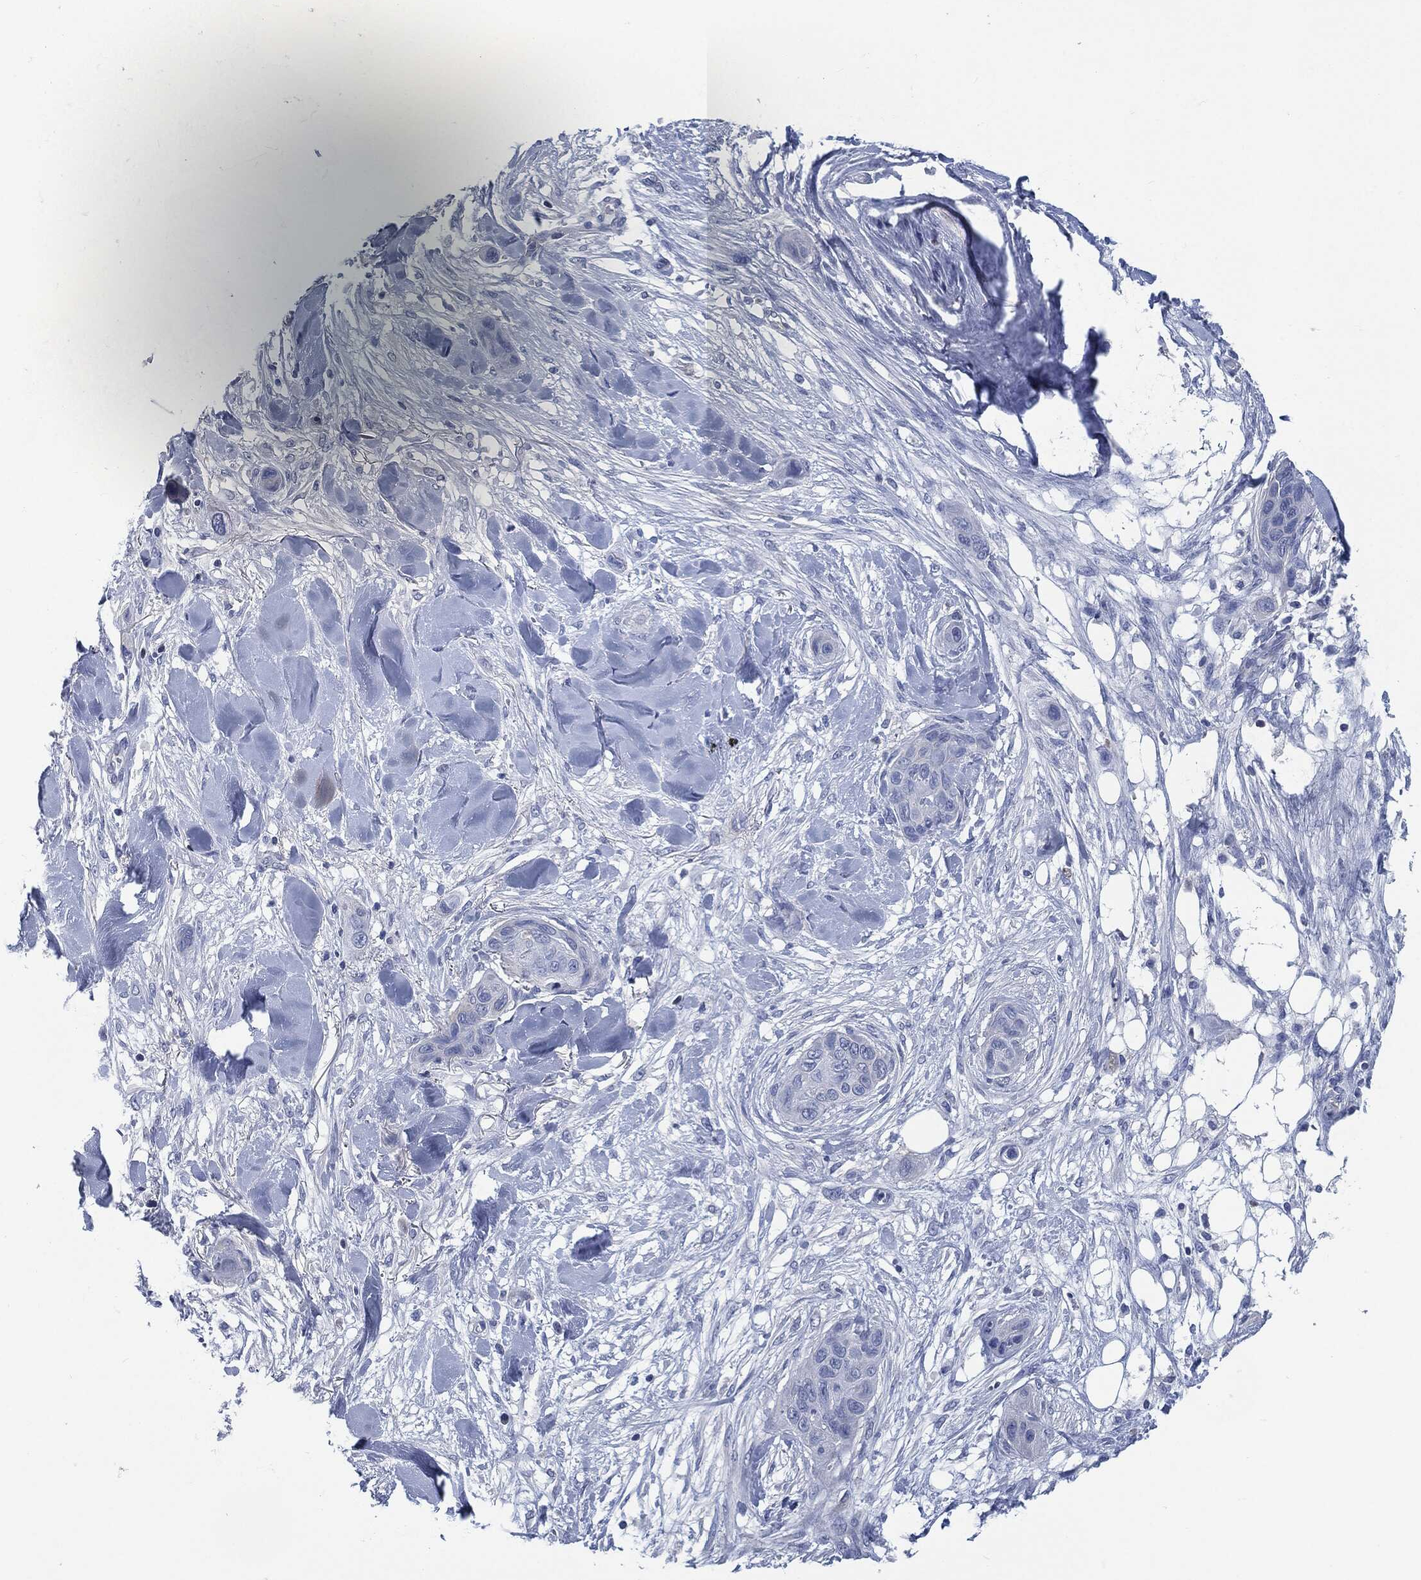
{"staining": {"intensity": "negative", "quantity": "none", "location": "none"}, "tissue": "skin cancer", "cell_type": "Tumor cells", "image_type": "cancer", "snomed": [{"axis": "morphology", "description": "Squamous cell carcinoma, NOS"}, {"axis": "topography", "description": "Skin"}], "caption": "Skin cancer (squamous cell carcinoma) stained for a protein using IHC shows no expression tumor cells.", "gene": "CD27", "patient": {"sex": "male", "age": 78}}